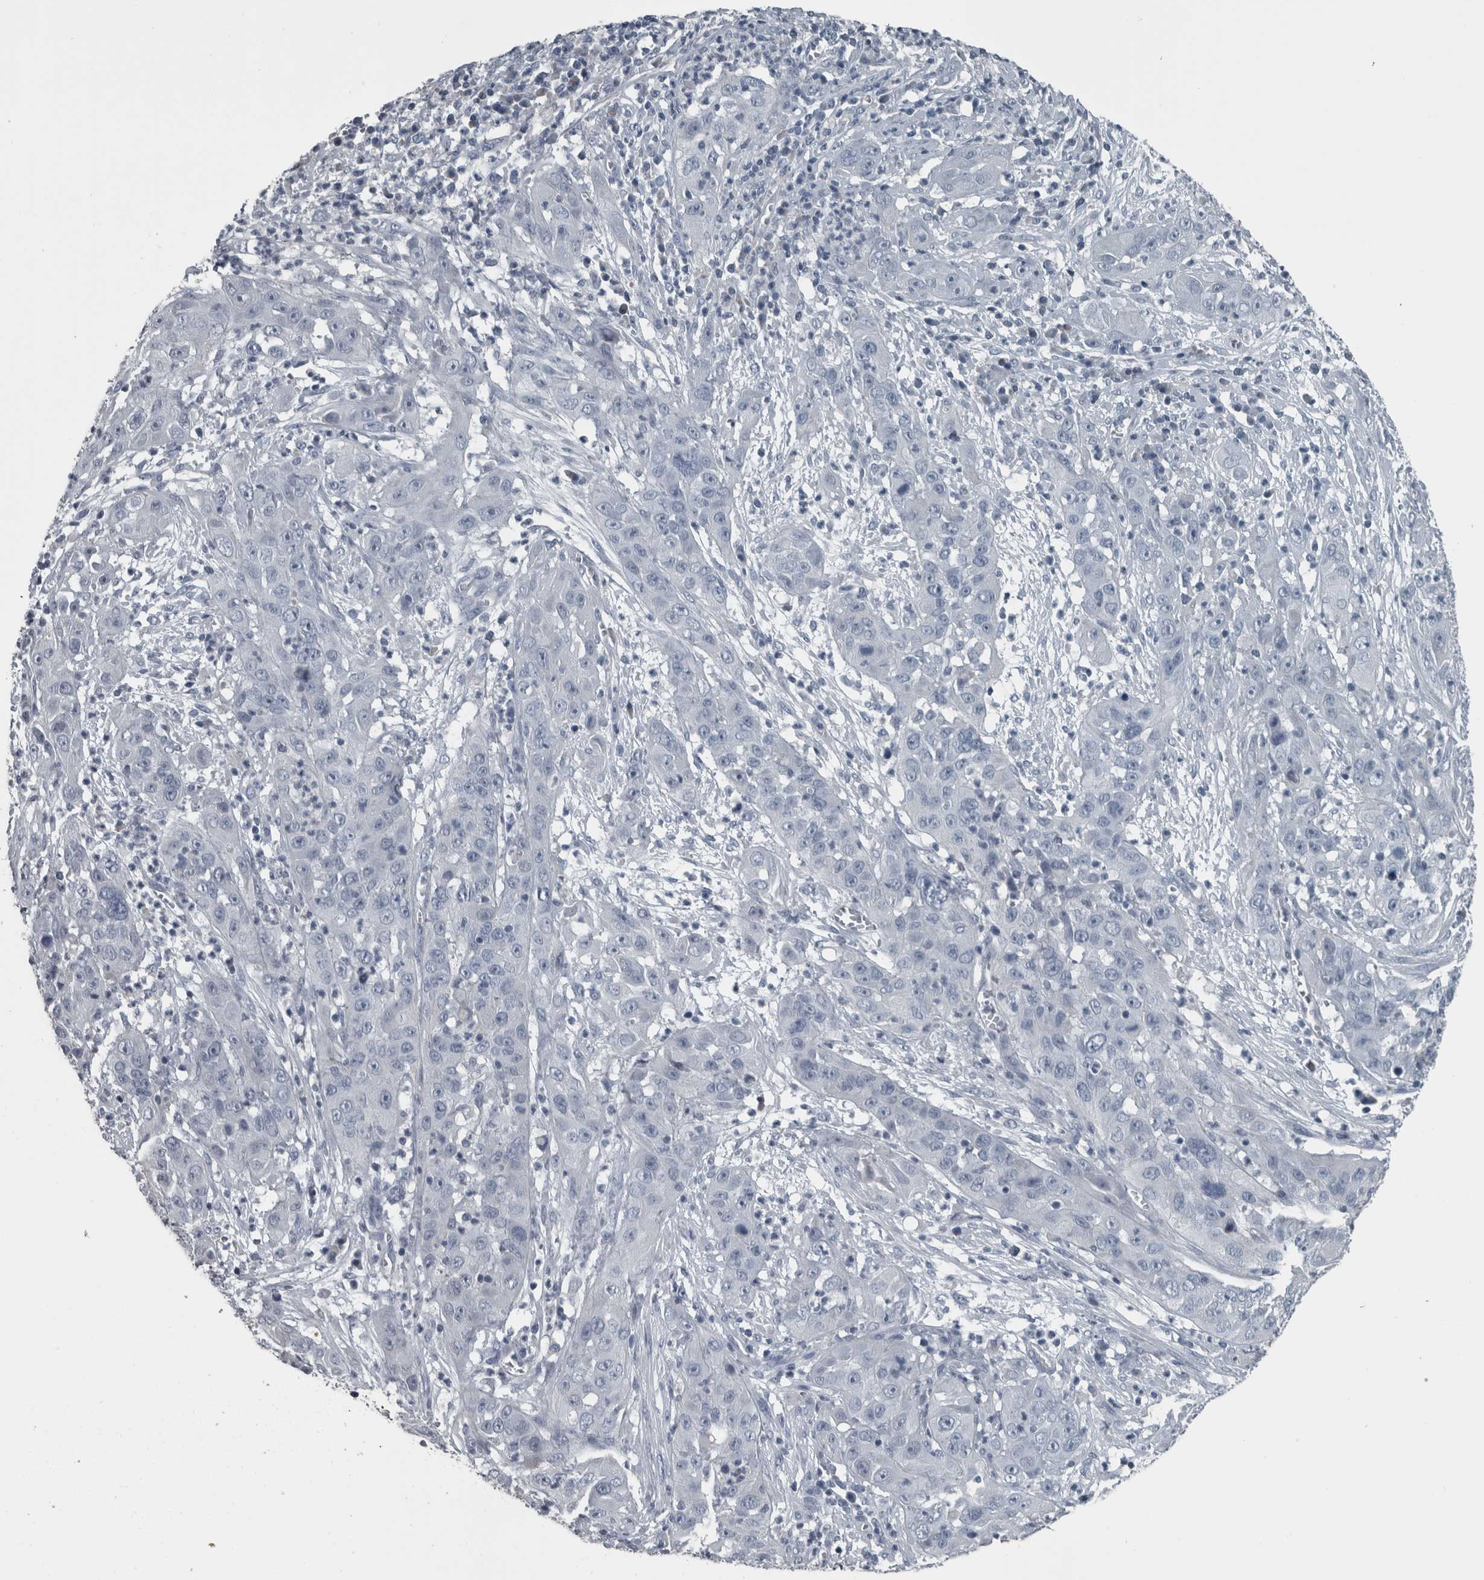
{"staining": {"intensity": "negative", "quantity": "none", "location": "none"}, "tissue": "cervical cancer", "cell_type": "Tumor cells", "image_type": "cancer", "snomed": [{"axis": "morphology", "description": "Squamous cell carcinoma, NOS"}, {"axis": "topography", "description": "Cervix"}], "caption": "A high-resolution micrograph shows immunohistochemistry (IHC) staining of cervical cancer (squamous cell carcinoma), which exhibits no significant positivity in tumor cells.", "gene": "KRT20", "patient": {"sex": "female", "age": 32}}